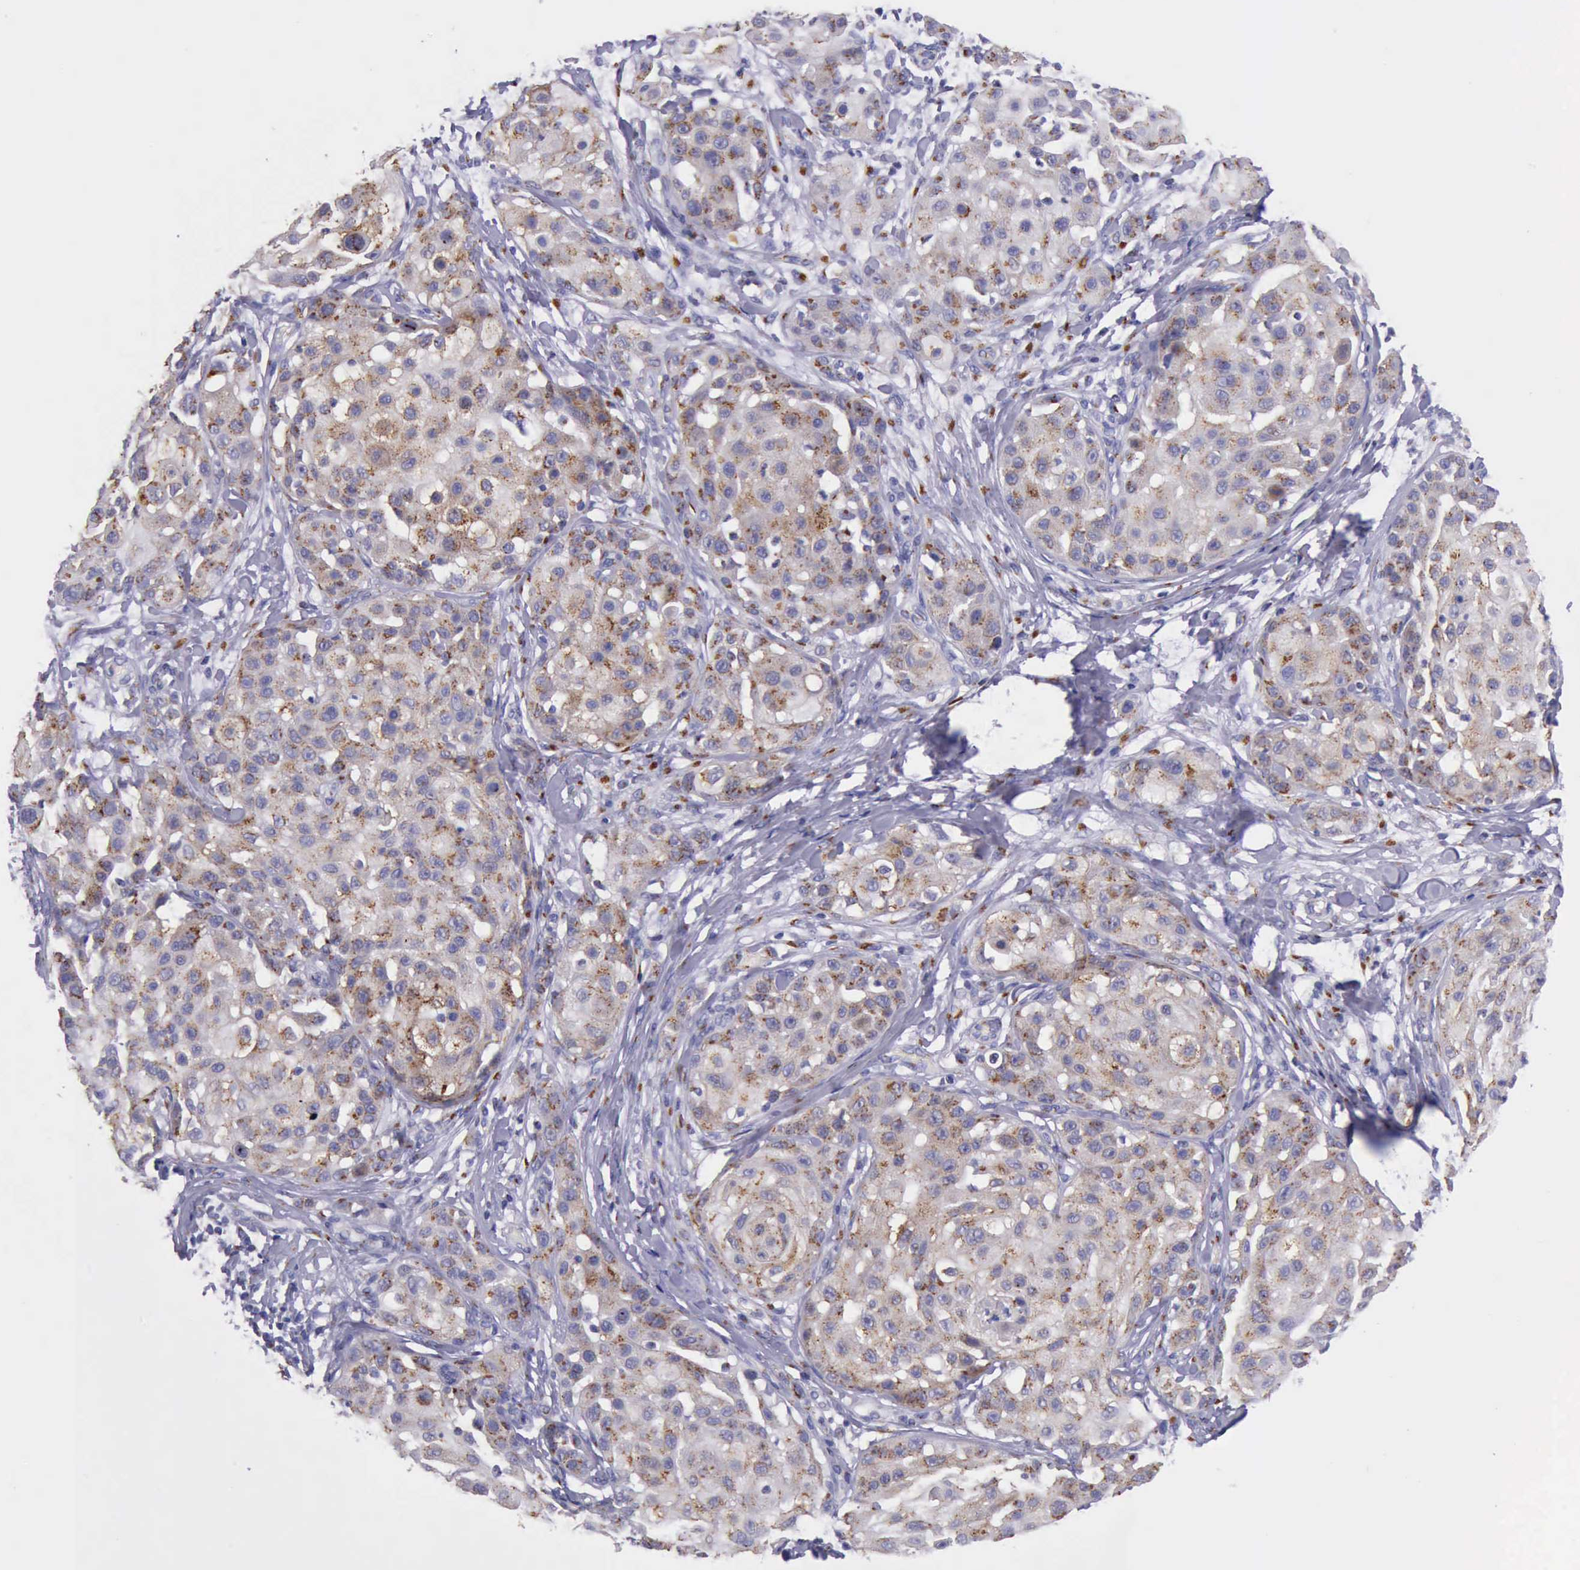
{"staining": {"intensity": "strong", "quantity": ">75%", "location": "cytoplasmic/membranous"}, "tissue": "skin cancer", "cell_type": "Tumor cells", "image_type": "cancer", "snomed": [{"axis": "morphology", "description": "Squamous cell carcinoma, NOS"}, {"axis": "topography", "description": "Skin"}], "caption": "Strong cytoplasmic/membranous expression for a protein is present in approximately >75% of tumor cells of squamous cell carcinoma (skin) using immunohistochemistry (IHC).", "gene": "GOLGA5", "patient": {"sex": "female", "age": 57}}